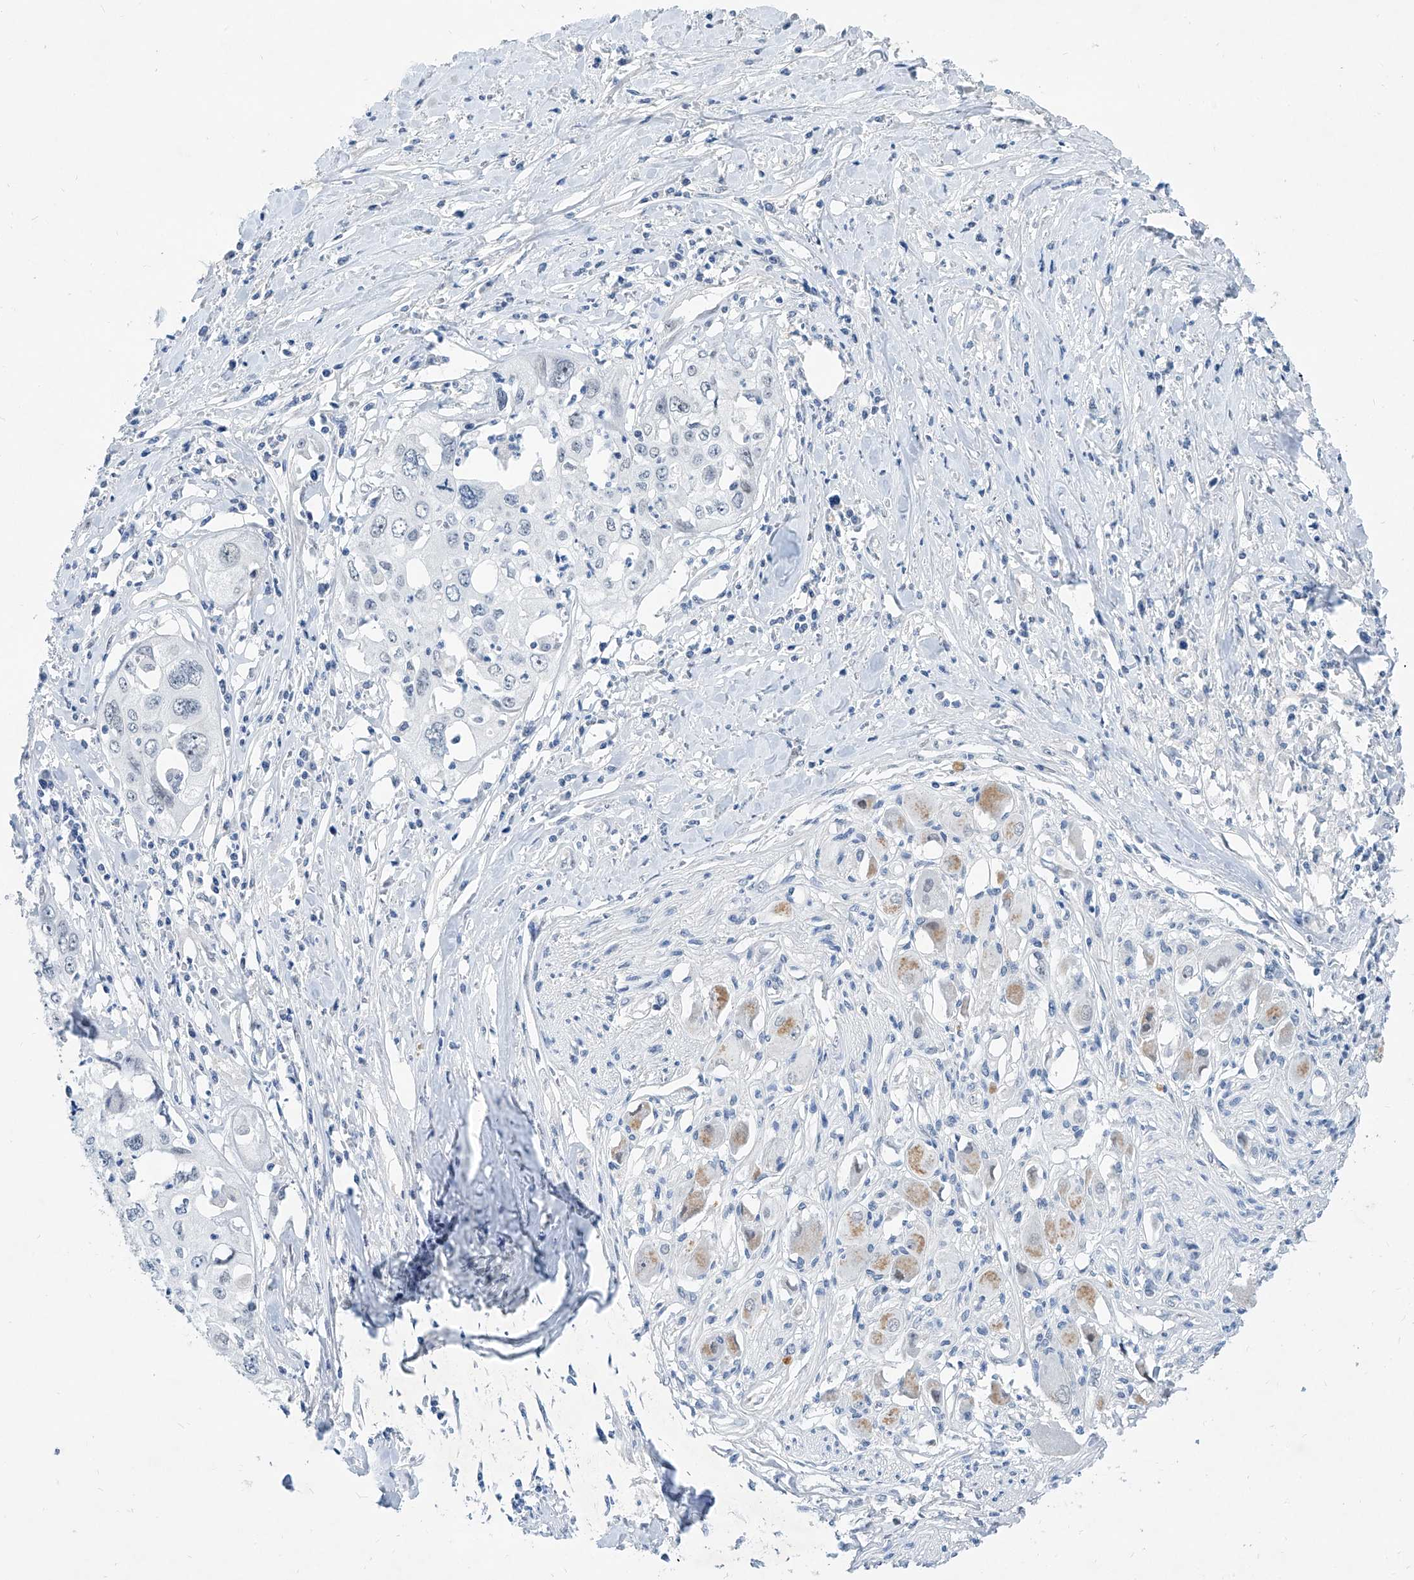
{"staining": {"intensity": "negative", "quantity": "none", "location": "none"}, "tissue": "cervical cancer", "cell_type": "Tumor cells", "image_type": "cancer", "snomed": [{"axis": "morphology", "description": "Squamous cell carcinoma, NOS"}, {"axis": "topography", "description": "Cervix"}], "caption": "An image of human cervical squamous cell carcinoma is negative for staining in tumor cells.", "gene": "BPTF", "patient": {"sex": "female", "age": 31}}